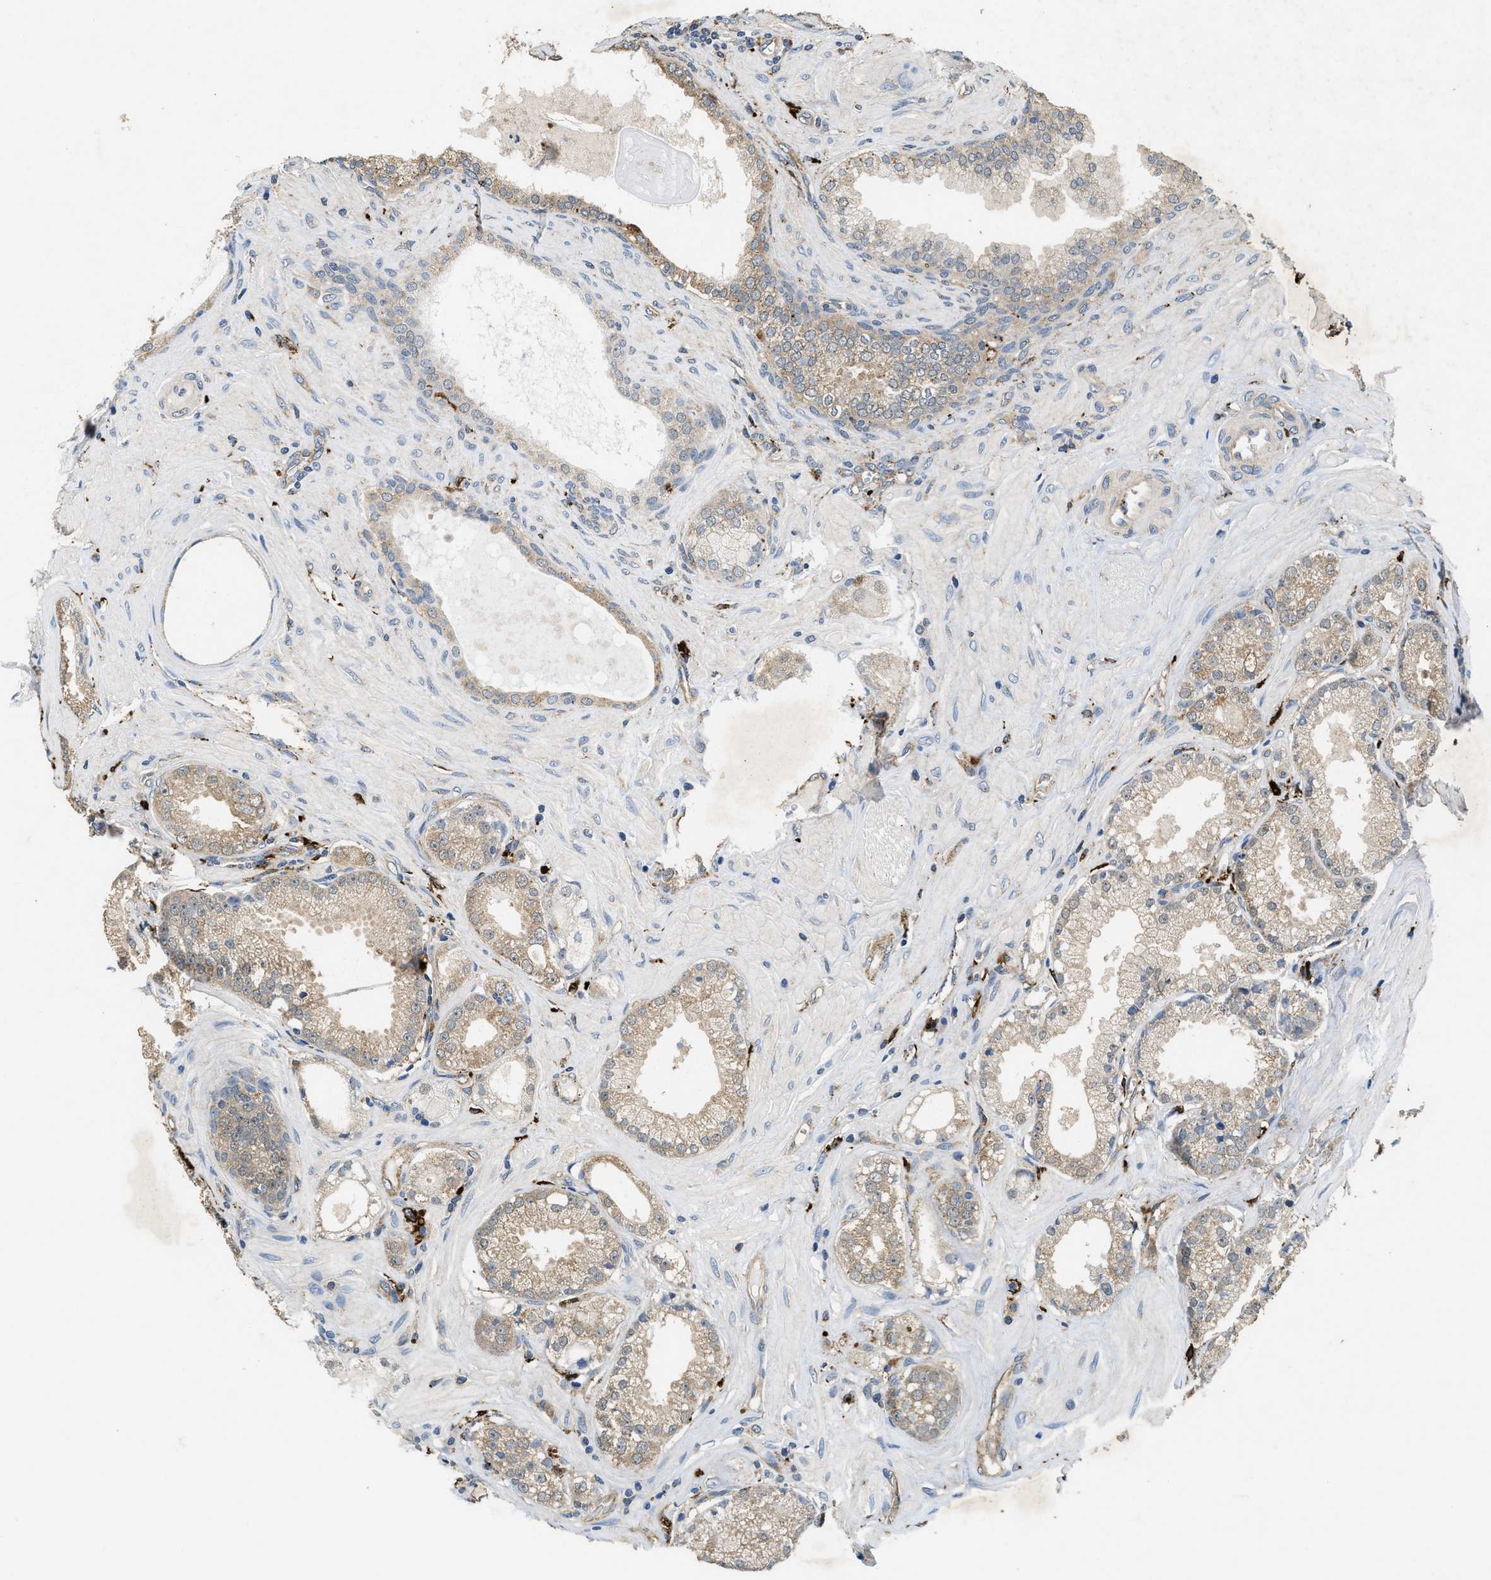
{"staining": {"intensity": "weak", "quantity": ">75%", "location": "cytoplasmic/membranous"}, "tissue": "prostate cancer", "cell_type": "Tumor cells", "image_type": "cancer", "snomed": [{"axis": "morphology", "description": "Adenocarcinoma, Low grade"}, {"axis": "topography", "description": "Prostate"}], "caption": "A high-resolution photomicrograph shows immunohistochemistry (IHC) staining of prostate cancer (adenocarcinoma (low-grade)), which displays weak cytoplasmic/membranous positivity in about >75% of tumor cells.", "gene": "BMPR2", "patient": {"sex": "male", "age": 57}}